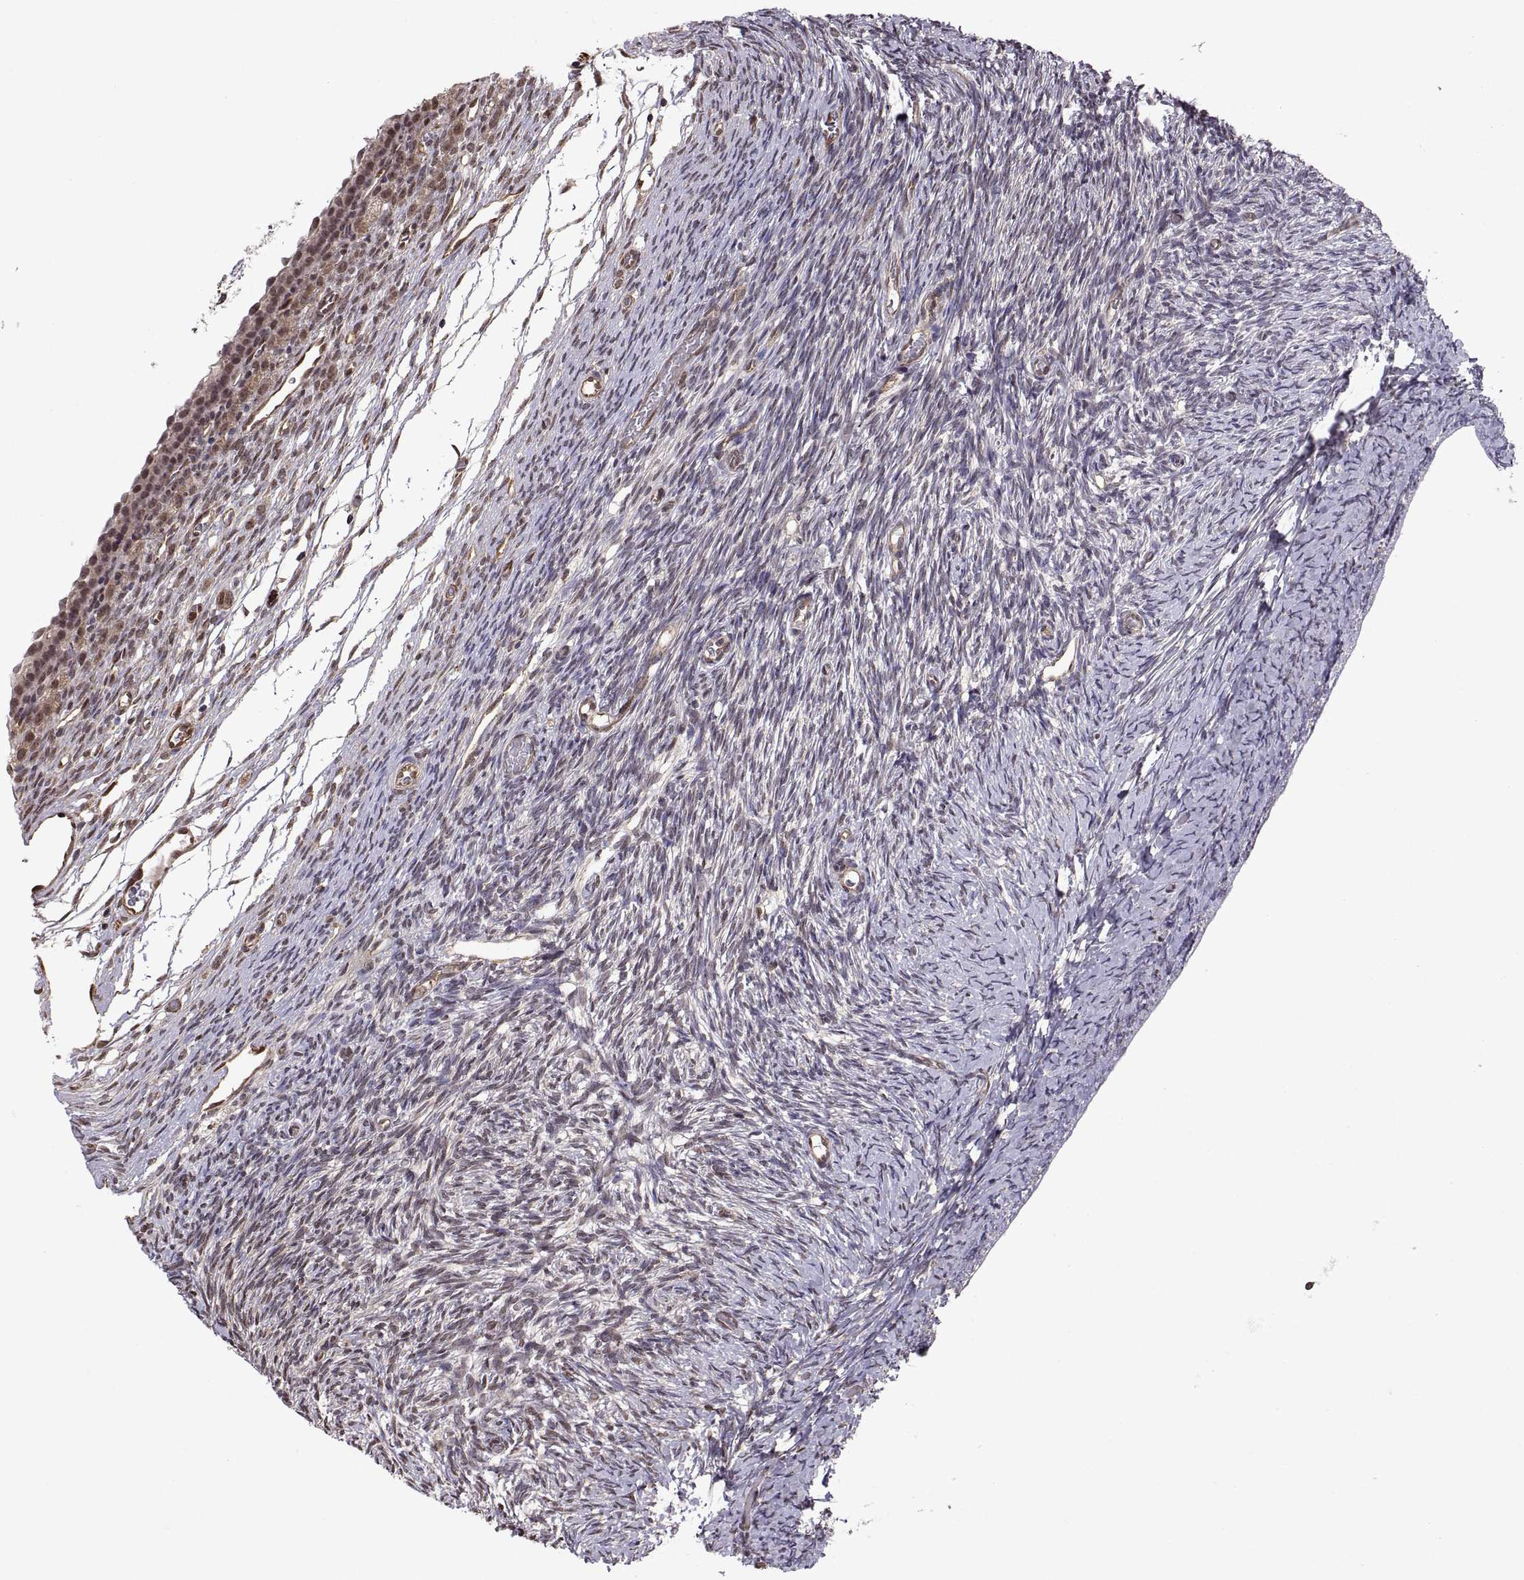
{"staining": {"intensity": "weak", "quantity": ">75%", "location": "cytoplasmic/membranous"}, "tissue": "ovary", "cell_type": "Follicle cells", "image_type": "normal", "snomed": [{"axis": "morphology", "description": "Normal tissue, NOS"}, {"axis": "topography", "description": "Ovary"}], "caption": "Human ovary stained with a brown dye displays weak cytoplasmic/membranous positive staining in about >75% of follicle cells.", "gene": "ARRB1", "patient": {"sex": "female", "age": 39}}